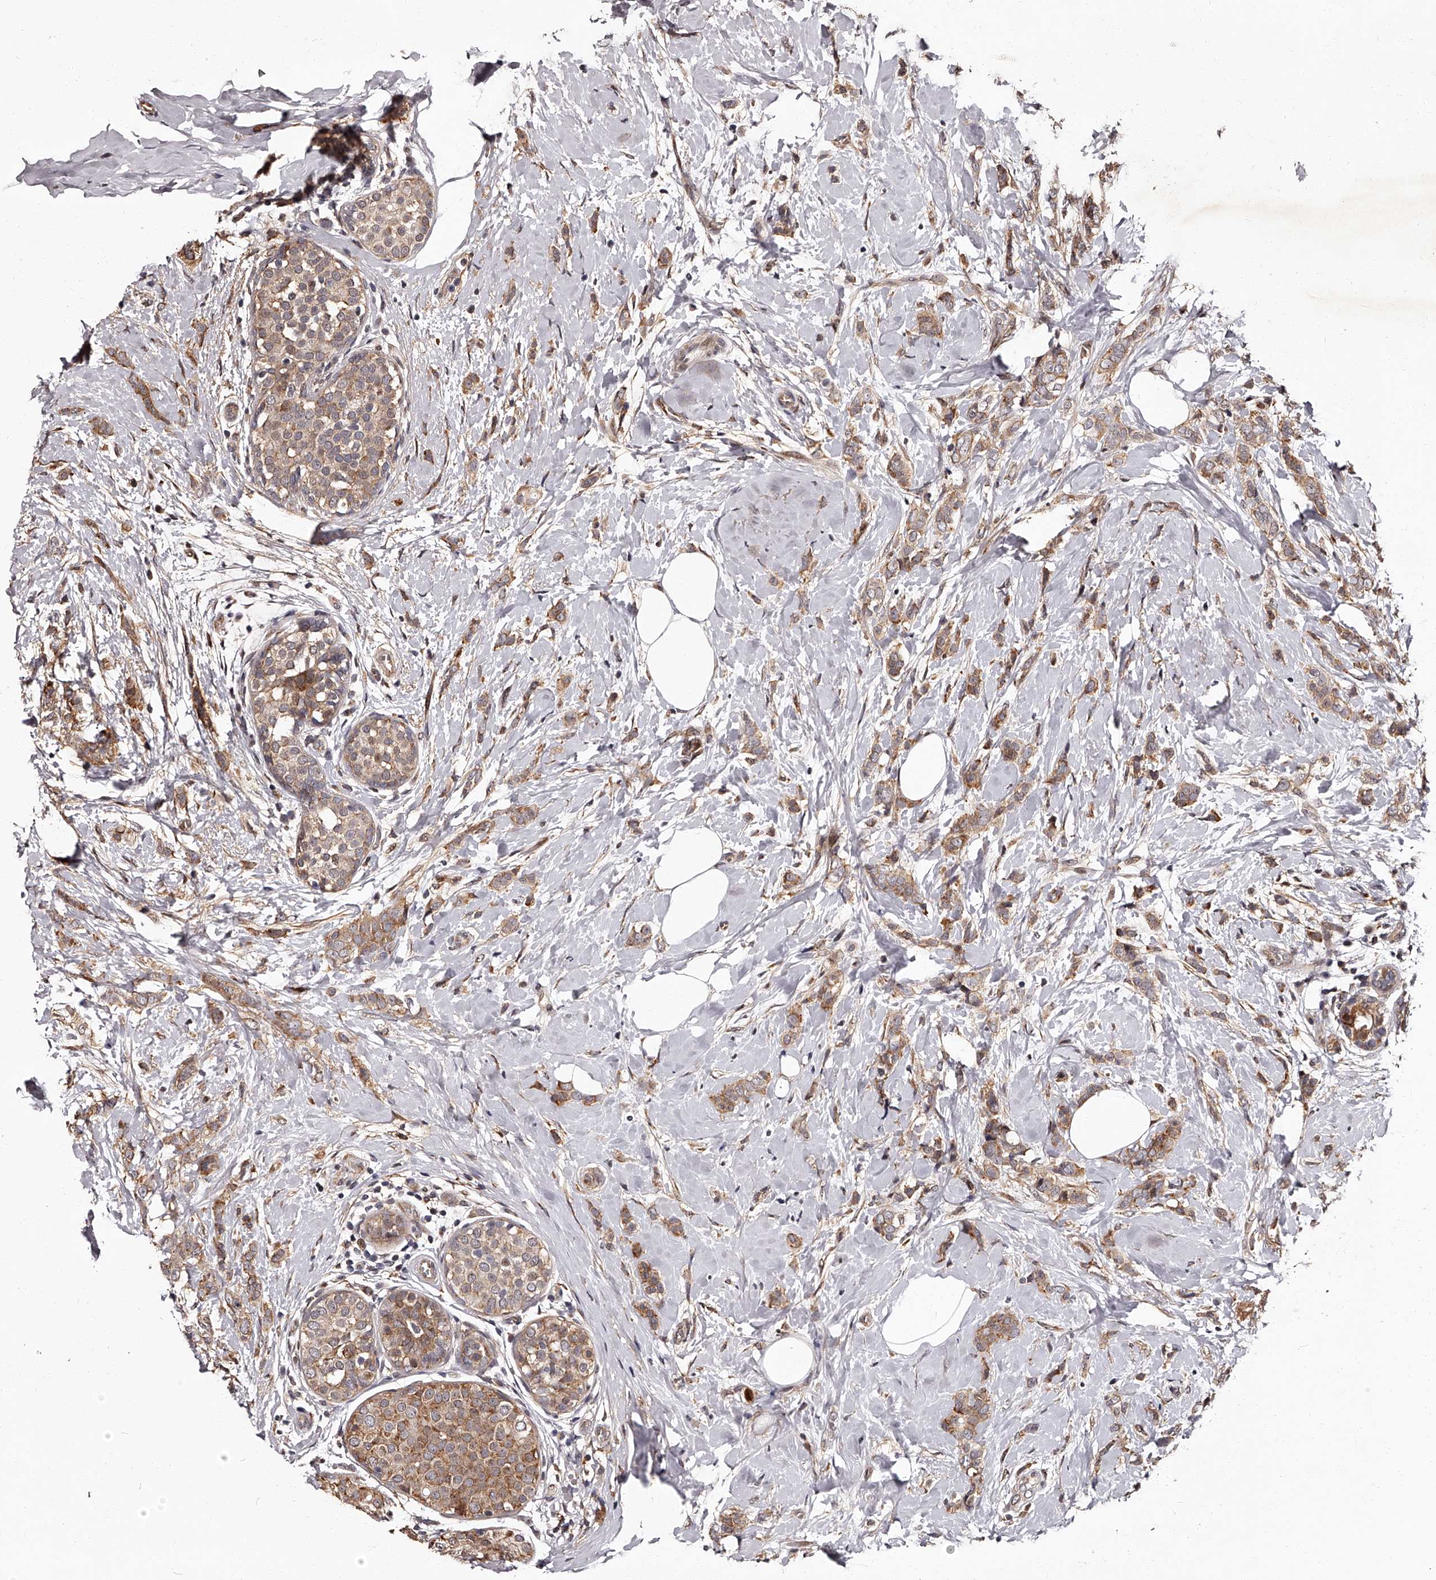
{"staining": {"intensity": "moderate", "quantity": ">75%", "location": "cytoplasmic/membranous"}, "tissue": "breast cancer", "cell_type": "Tumor cells", "image_type": "cancer", "snomed": [{"axis": "morphology", "description": "Lobular carcinoma, in situ"}, {"axis": "morphology", "description": "Lobular carcinoma"}, {"axis": "topography", "description": "Breast"}], "caption": "There is medium levels of moderate cytoplasmic/membranous positivity in tumor cells of lobular carcinoma (breast), as demonstrated by immunohistochemical staining (brown color).", "gene": "RSC1A1", "patient": {"sex": "female", "age": 41}}